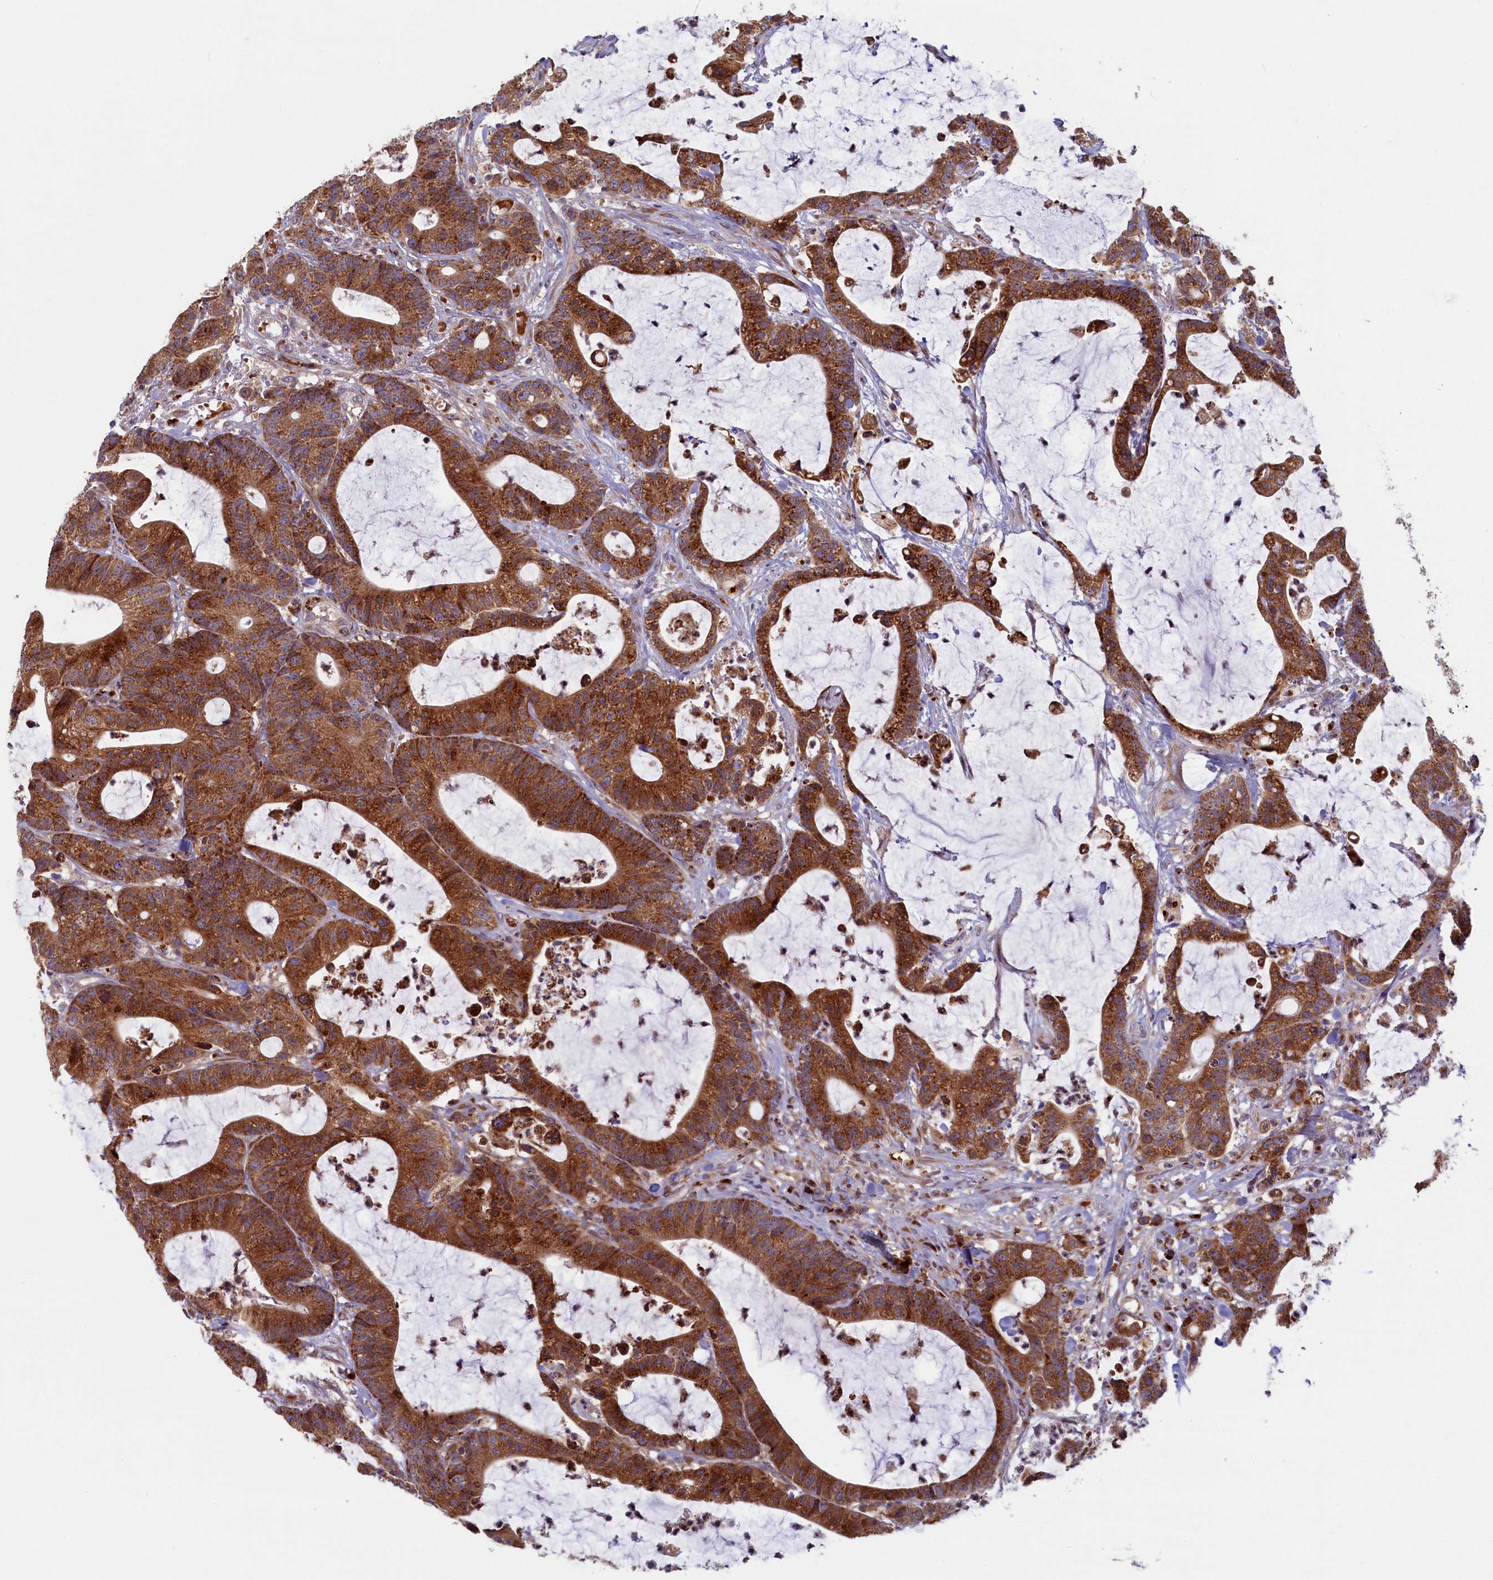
{"staining": {"intensity": "strong", "quantity": ">75%", "location": "cytoplasmic/membranous"}, "tissue": "colorectal cancer", "cell_type": "Tumor cells", "image_type": "cancer", "snomed": [{"axis": "morphology", "description": "Adenocarcinoma, NOS"}, {"axis": "topography", "description": "Colon"}], "caption": "Protein analysis of adenocarcinoma (colorectal) tissue demonstrates strong cytoplasmic/membranous expression in about >75% of tumor cells.", "gene": "BLVRB", "patient": {"sex": "female", "age": 84}}